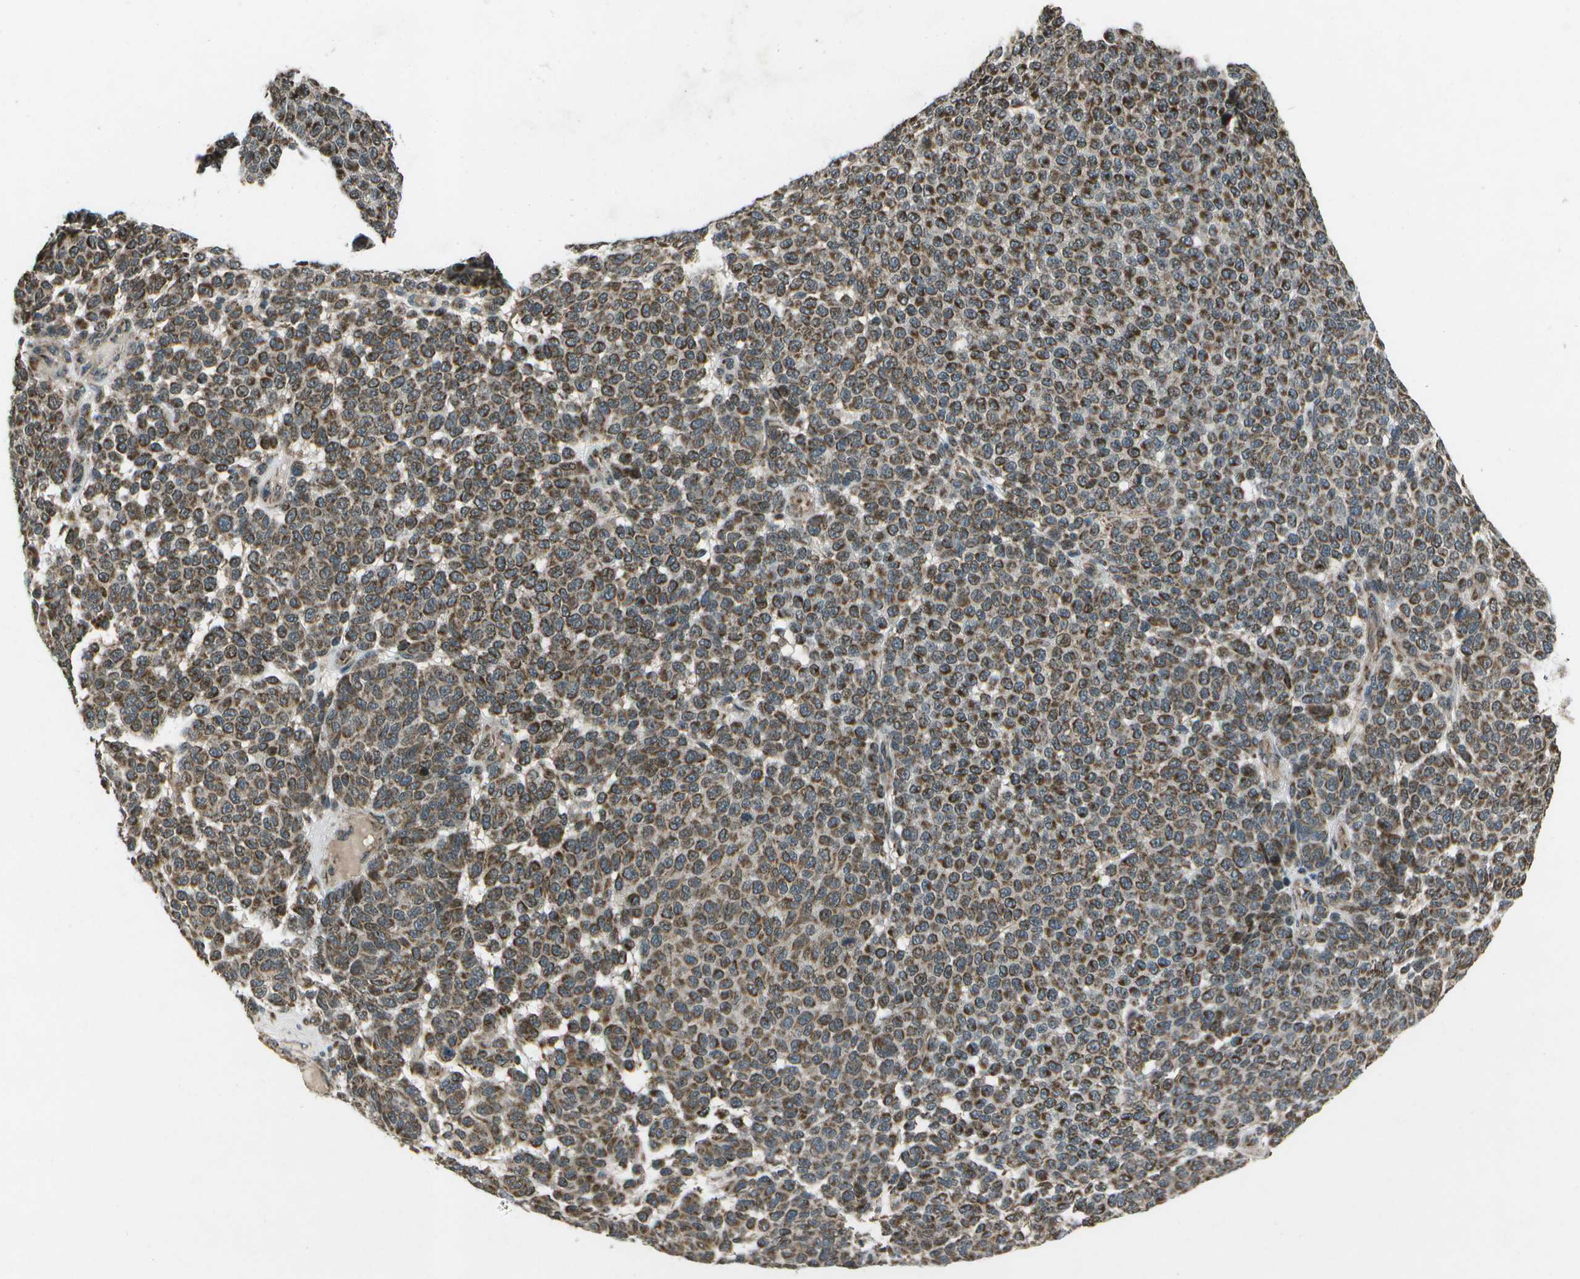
{"staining": {"intensity": "strong", "quantity": ">75%", "location": "cytoplasmic/membranous"}, "tissue": "melanoma", "cell_type": "Tumor cells", "image_type": "cancer", "snomed": [{"axis": "morphology", "description": "Malignant melanoma, NOS"}, {"axis": "topography", "description": "Skin"}], "caption": "The histopathology image reveals immunohistochemical staining of melanoma. There is strong cytoplasmic/membranous staining is seen in approximately >75% of tumor cells.", "gene": "EIF2AK1", "patient": {"sex": "male", "age": 59}}